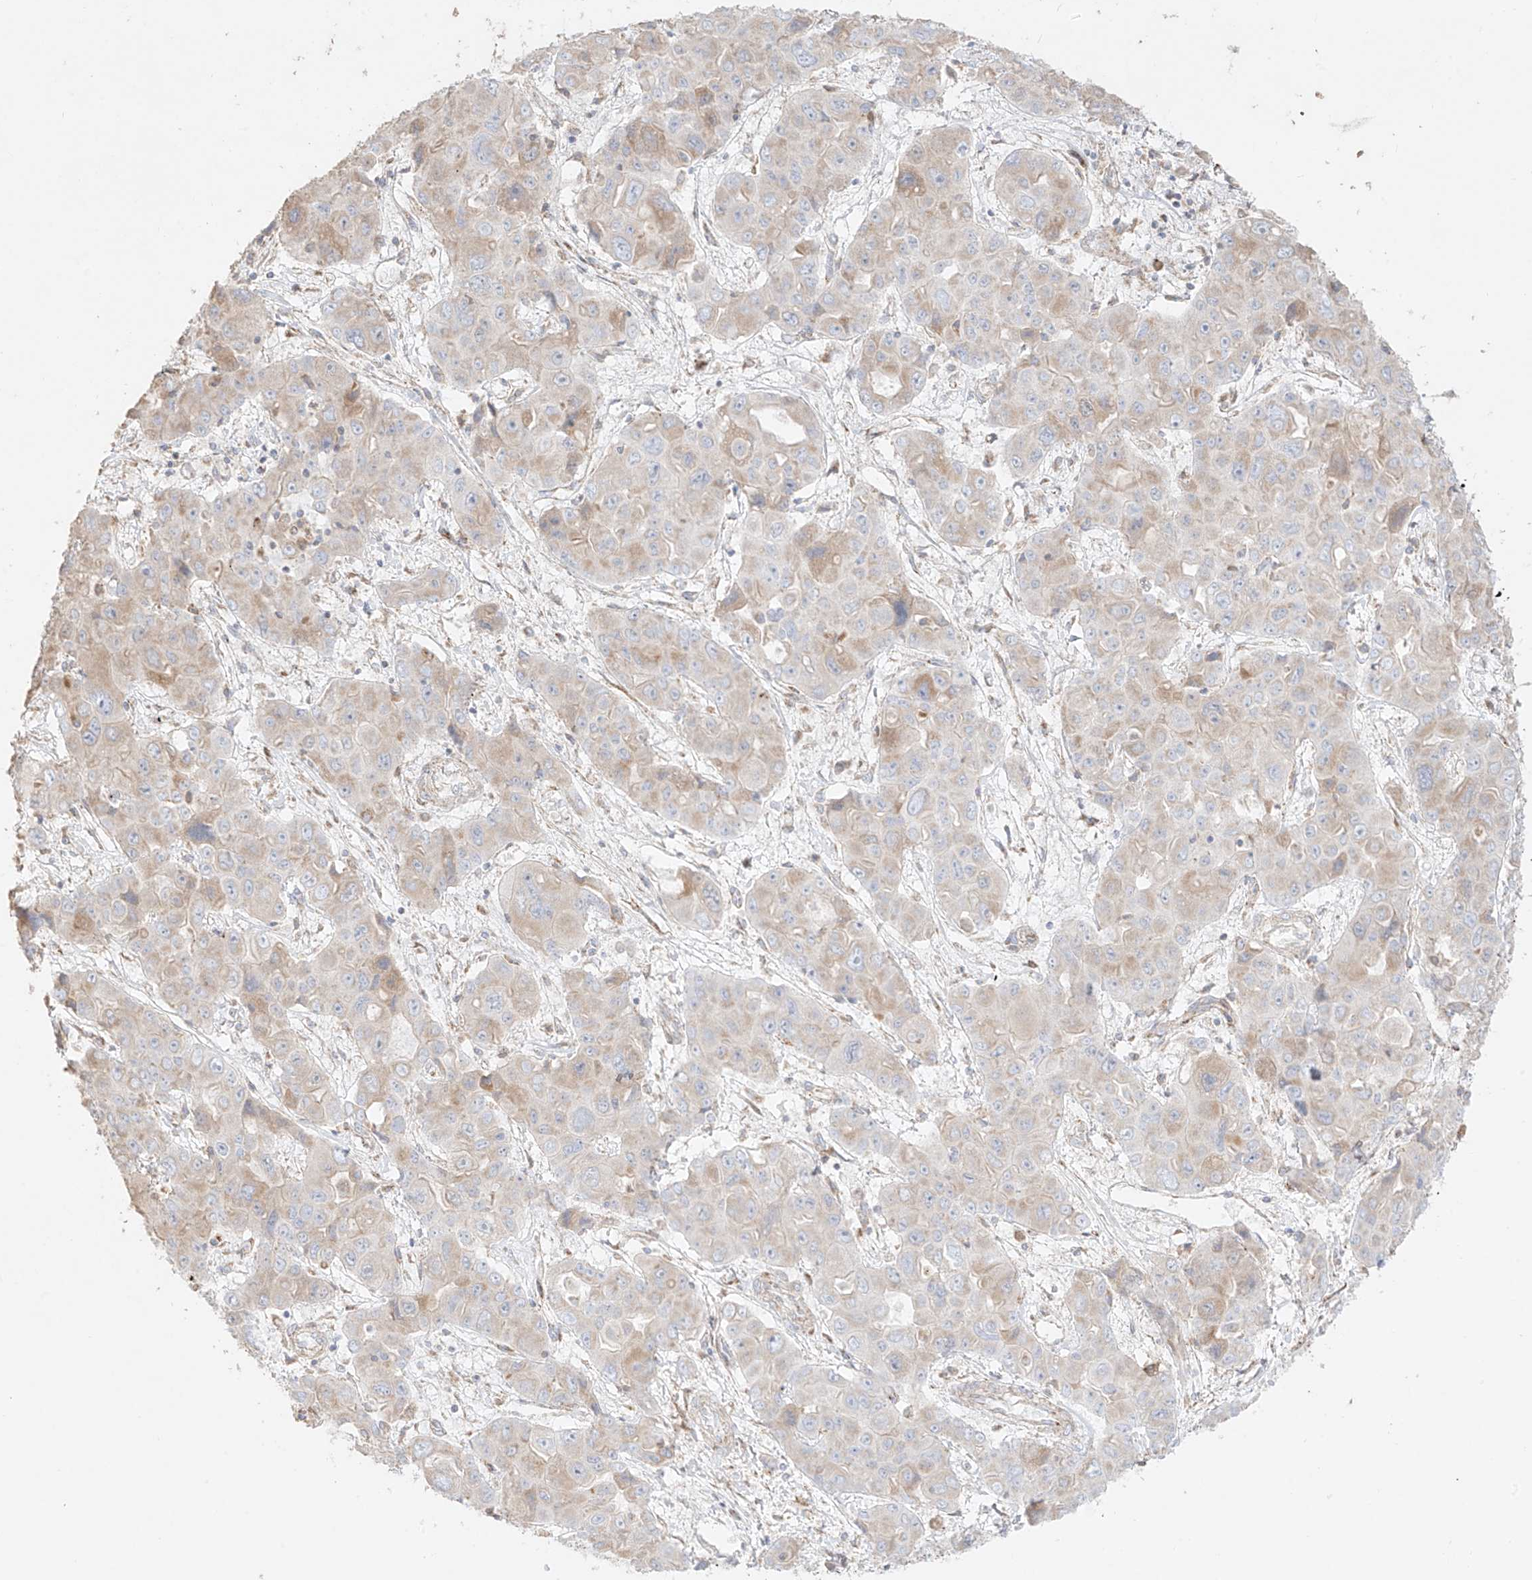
{"staining": {"intensity": "weak", "quantity": "<25%", "location": "cytoplasmic/membranous"}, "tissue": "liver cancer", "cell_type": "Tumor cells", "image_type": "cancer", "snomed": [{"axis": "morphology", "description": "Cholangiocarcinoma"}, {"axis": "topography", "description": "Liver"}], "caption": "A micrograph of liver cancer (cholangiocarcinoma) stained for a protein displays no brown staining in tumor cells.", "gene": "COLGALT2", "patient": {"sex": "male", "age": 67}}